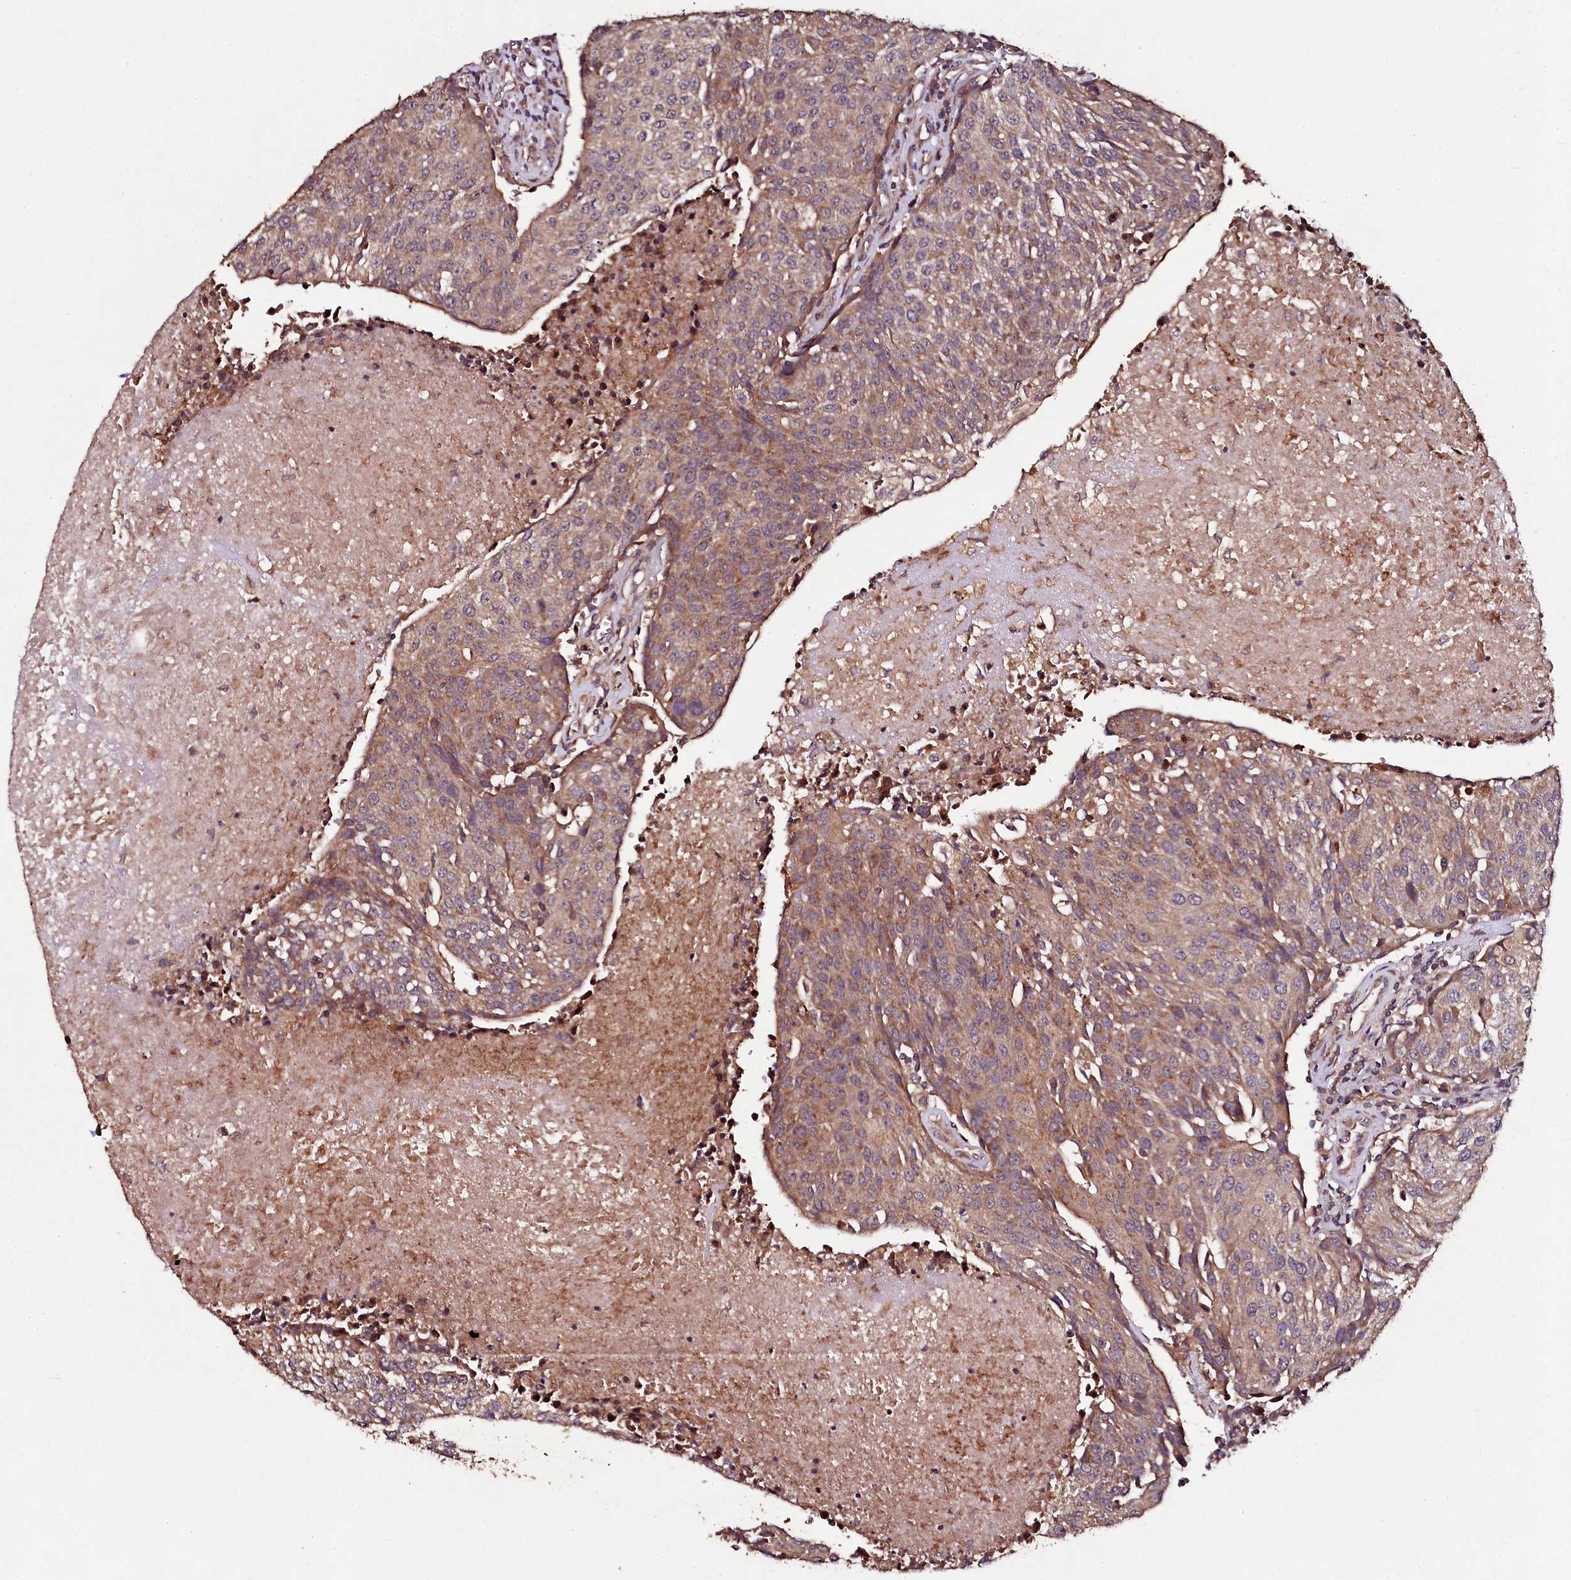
{"staining": {"intensity": "moderate", "quantity": ">75%", "location": "cytoplasmic/membranous"}, "tissue": "urothelial cancer", "cell_type": "Tumor cells", "image_type": "cancer", "snomed": [{"axis": "morphology", "description": "Urothelial carcinoma, High grade"}, {"axis": "topography", "description": "Urinary bladder"}], "caption": "Urothelial carcinoma (high-grade) tissue shows moderate cytoplasmic/membranous expression in approximately >75% of tumor cells, visualized by immunohistochemistry. The staining is performed using DAB (3,3'-diaminobenzidine) brown chromogen to label protein expression. The nuclei are counter-stained blue using hematoxylin.", "gene": "SEC24C", "patient": {"sex": "female", "age": 85}}